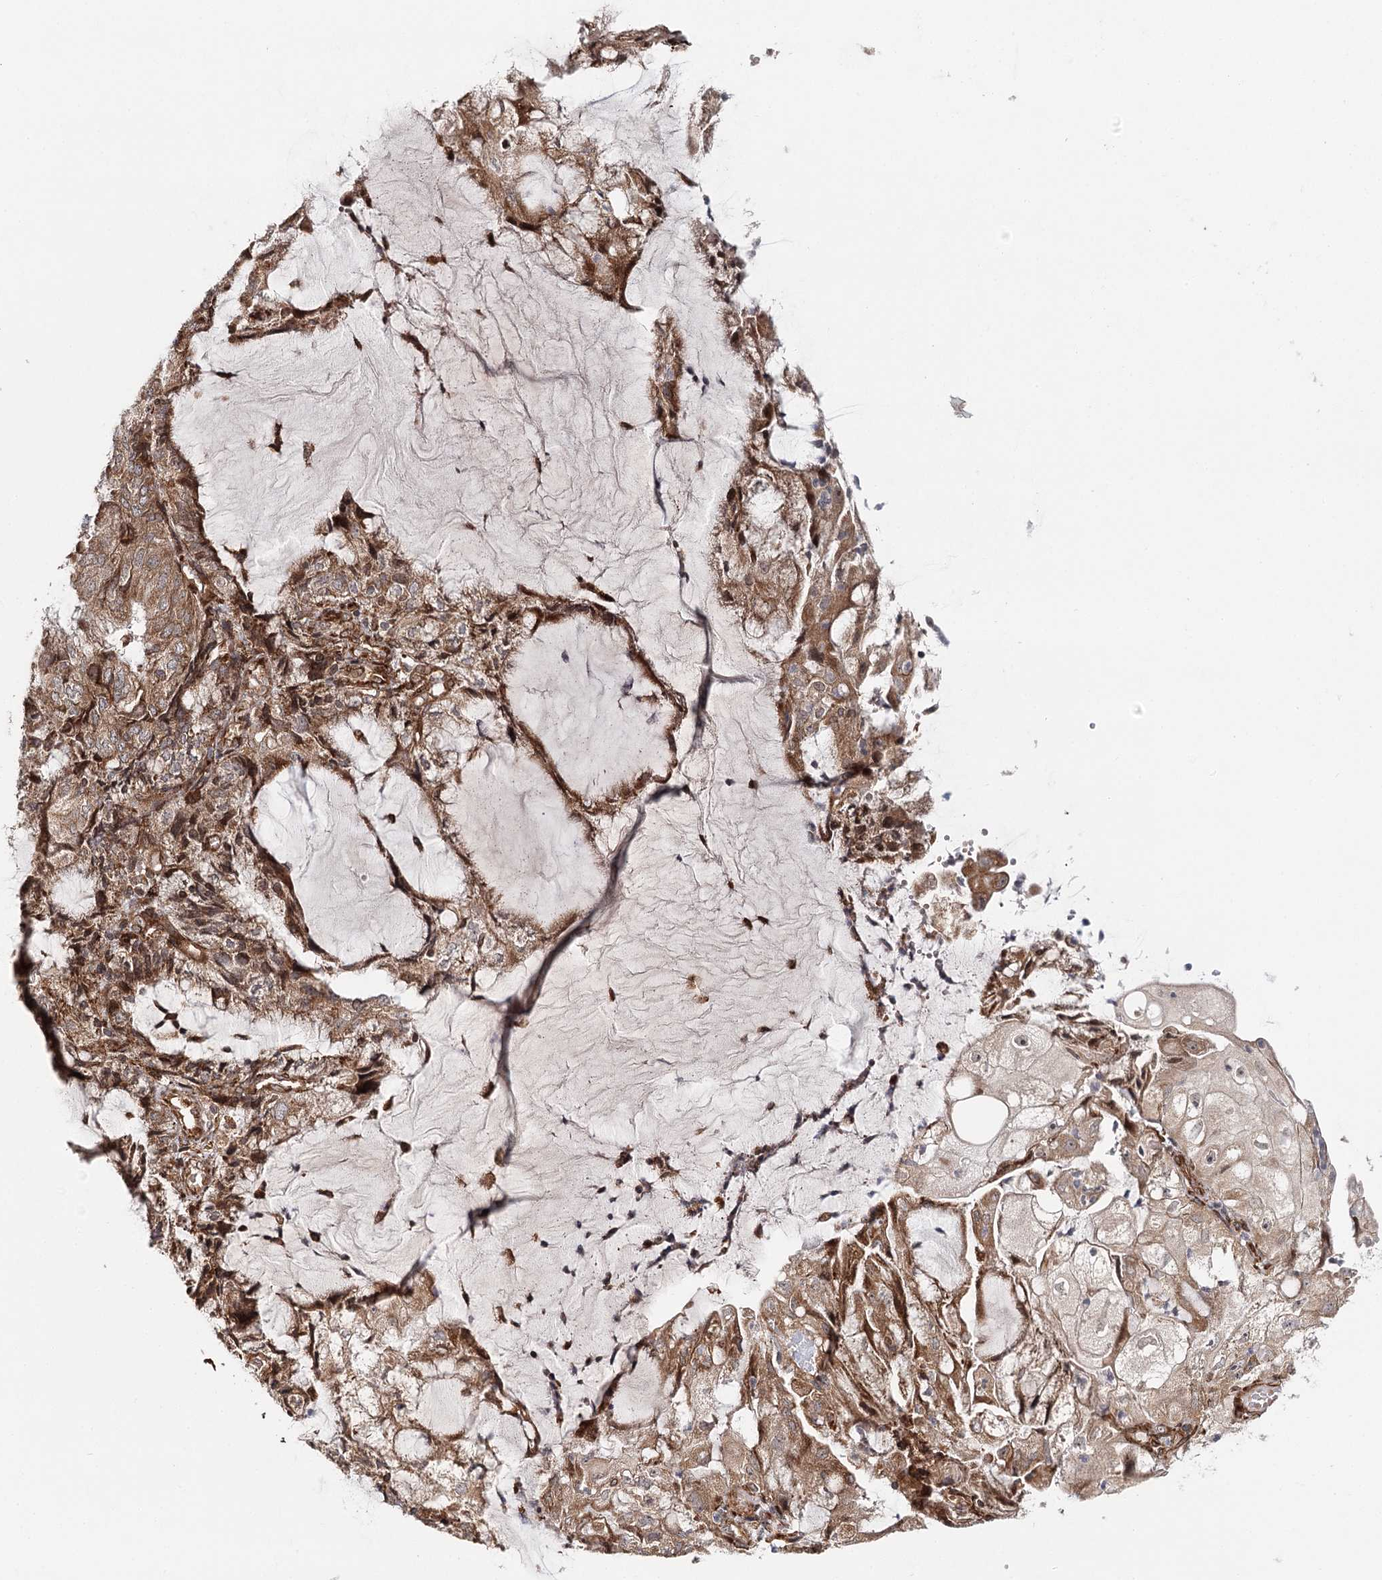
{"staining": {"intensity": "moderate", "quantity": ">75%", "location": "cytoplasmic/membranous"}, "tissue": "endometrial cancer", "cell_type": "Tumor cells", "image_type": "cancer", "snomed": [{"axis": "morphology", "description": "Adenocarcinoma, NOS"}, {"axis": "topography", "description": "Endometrium"}], "caption": "Immunohistochemical staining of human endometrial cancer shows moderate cytoplasmic/membranous protein staining in approximately >75% of tumor cells.", "gene": "MKNK1", "patient": {"sex": "female", "age": 81}}